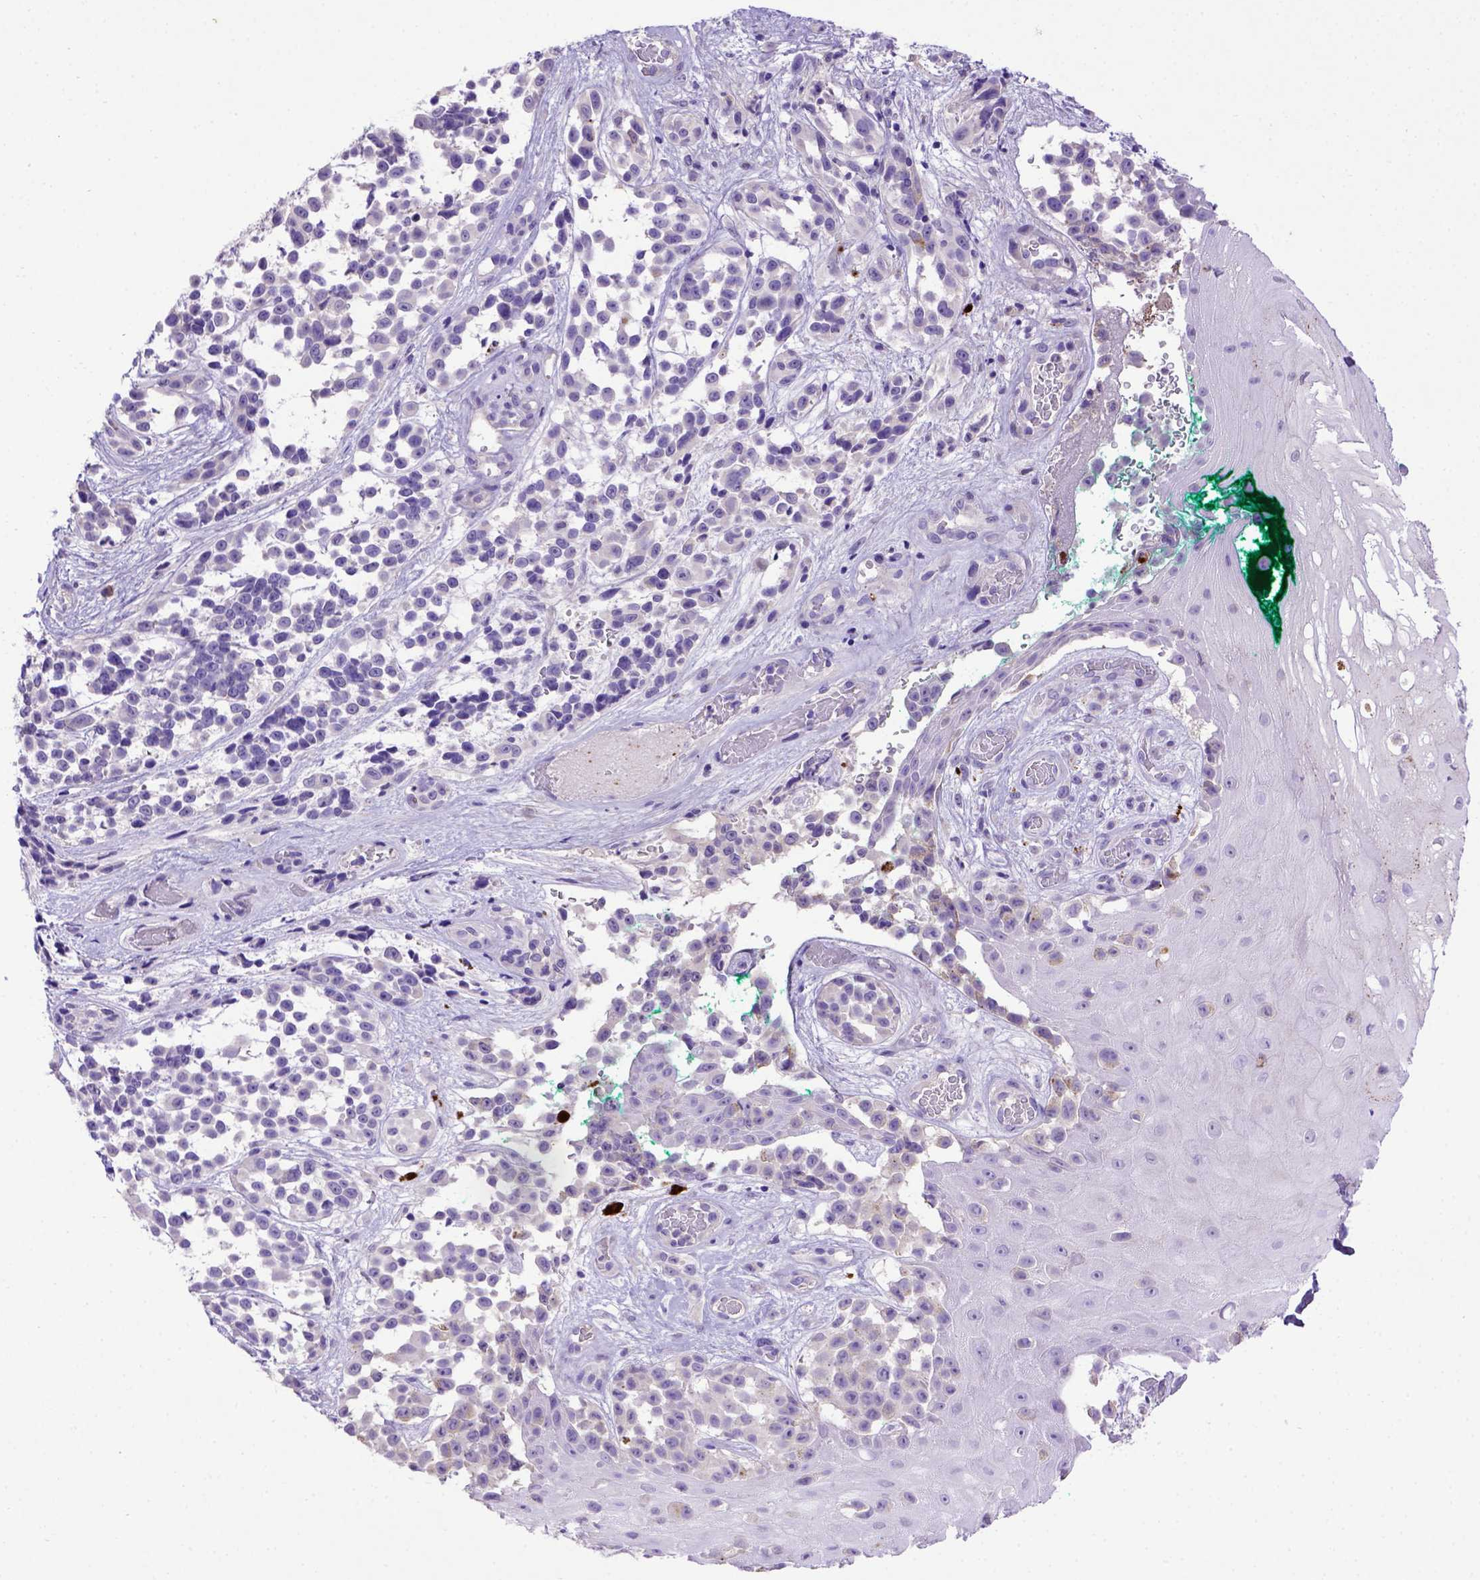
{"staining": {"intensity": "negative", "quantity": "none", "location": "none"}, "tissue": "melanoma", "cell_type": "Tumor cells", "image_type": "cancer", "snomed": [{"axis": "morphology", "description": "Malignant melanoma, NOS"}, {"axis": "topography", "description": "Skin"}], "caption": "An immunohistochemistry micrograph of malignant melanoma is shown. There is no staining in tumor cells of malignant melanoma.", "gene": "ADAM12", "patient": {"sex": "female", "age": 88}}